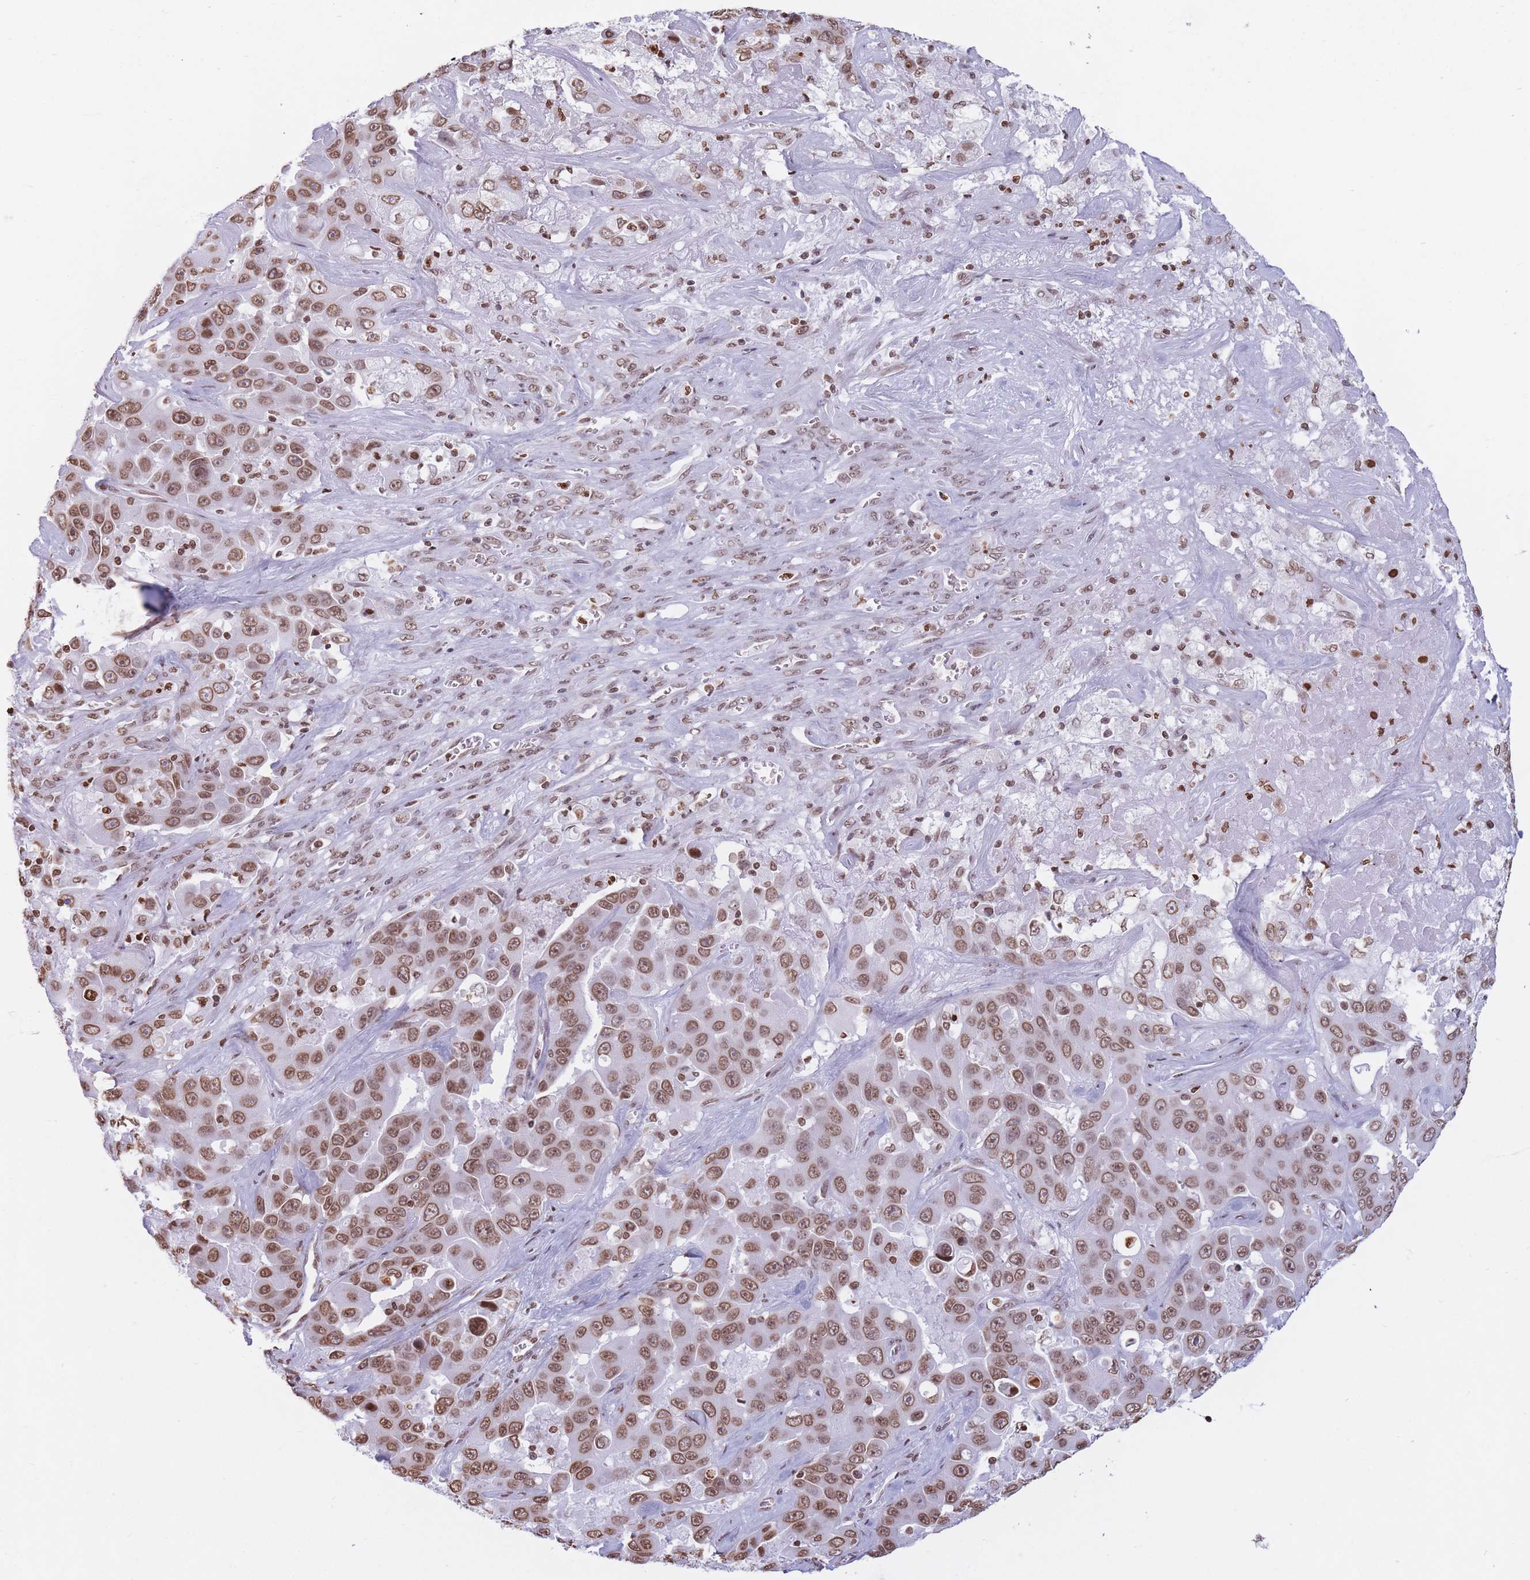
{"staining": {"intensity": "moderate", "quantity": ">75%", "location": "nuclear"}, "tissue": "liver cancer", "cell_type": "Tumor cells", "image_type": "cancer", "snomed": [{"axis": "morphology", "description": "Cholangiocarcinoma"}, {"axis": "topography", "description": "Liver"}], "caption": "IHC micrograph of human liver cancer (cholangiocarcinoma) stained for a protein (brown), which exhibits medium levels of moderate nuclear expression in approximately >75% of tumor cells.", "gene": "RYK", "patient": {"sex": "female", "age": 52}}